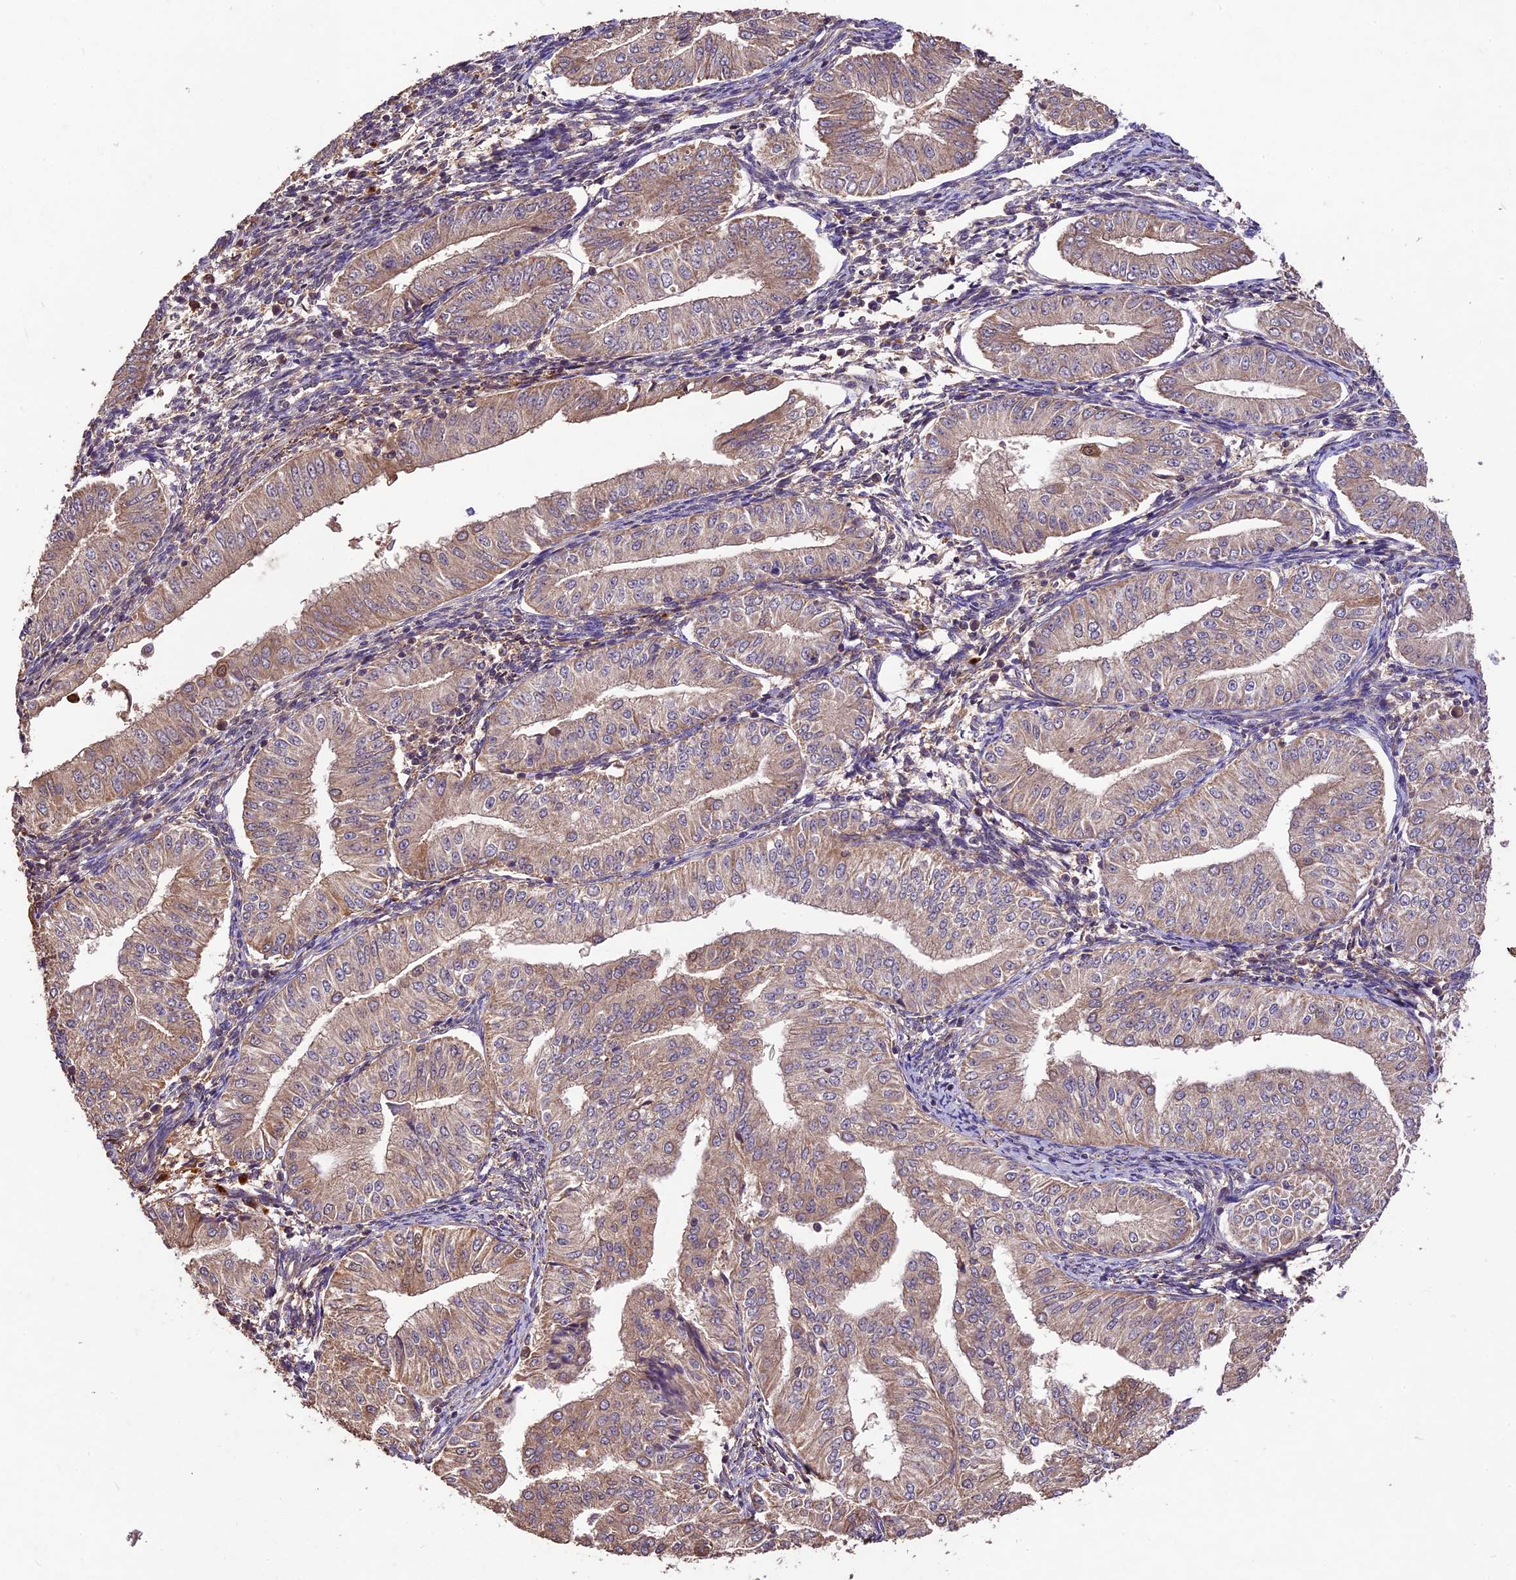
{"staining": {"intensity": "weak", "quantity": ">75%", "location": "cytoplasmic/membranous"}, "tissue": "endometrial cancer", "cell_type": "Tumor cells", "image_type": "cancer", "snomed": [{"axis": "morphology", "description": "Normal tissue, NOS"}, {"axis": "morphology", "description": "Adenocarcinoma, NOS"}, {"axis": "topography", "description": "Endometrium"}], "caption": "Human adenocarcinoma (endometrial) stained for a protein (brown) exhibits weak cytoplasmic/membranous positive expression in approximately >75% of tumor cells.", "gene": "CRLF1", "patient": {"sex": "female", "age": 53}}